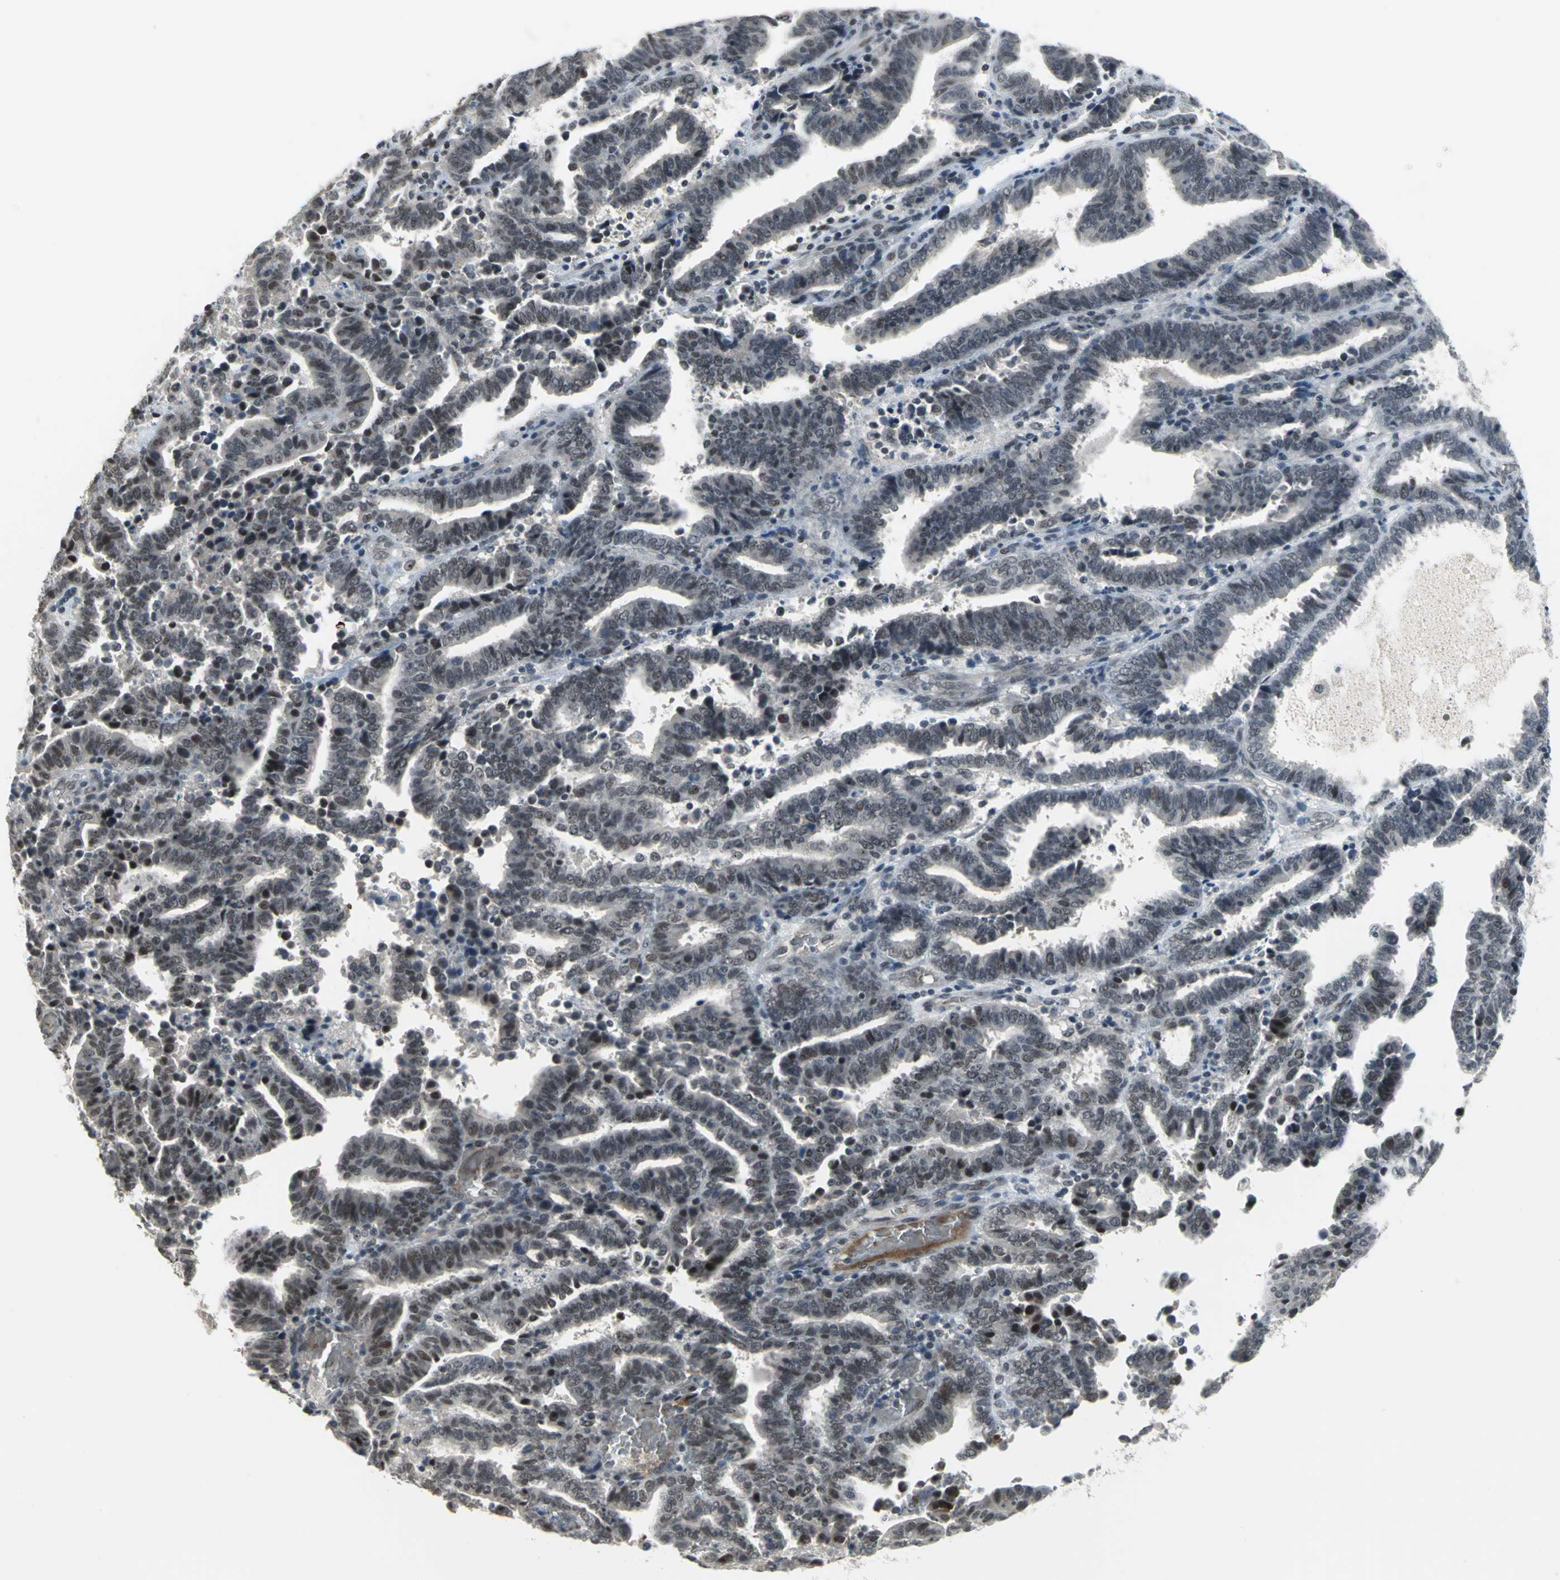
{"staining": {"intensity": "weak", "quantity": "25%-75%", "location": "nuclear"}, "tissue": "endometrial cancer", "cell_type": "Tumor cells", "image_type": "cancer", "snomed": [{"axis": "morphology", "description": "Adenocarcinoma, NOS"}, {"axis": "topography", "description": "Uterus"}], "caption": "This is an image of IHC staining of adenocarcinoma (endometrial), which shows weak staining in the nuclear of tumor cells.", "gene": "GLI3", "patient": {"sex": "female", "age": 83}}